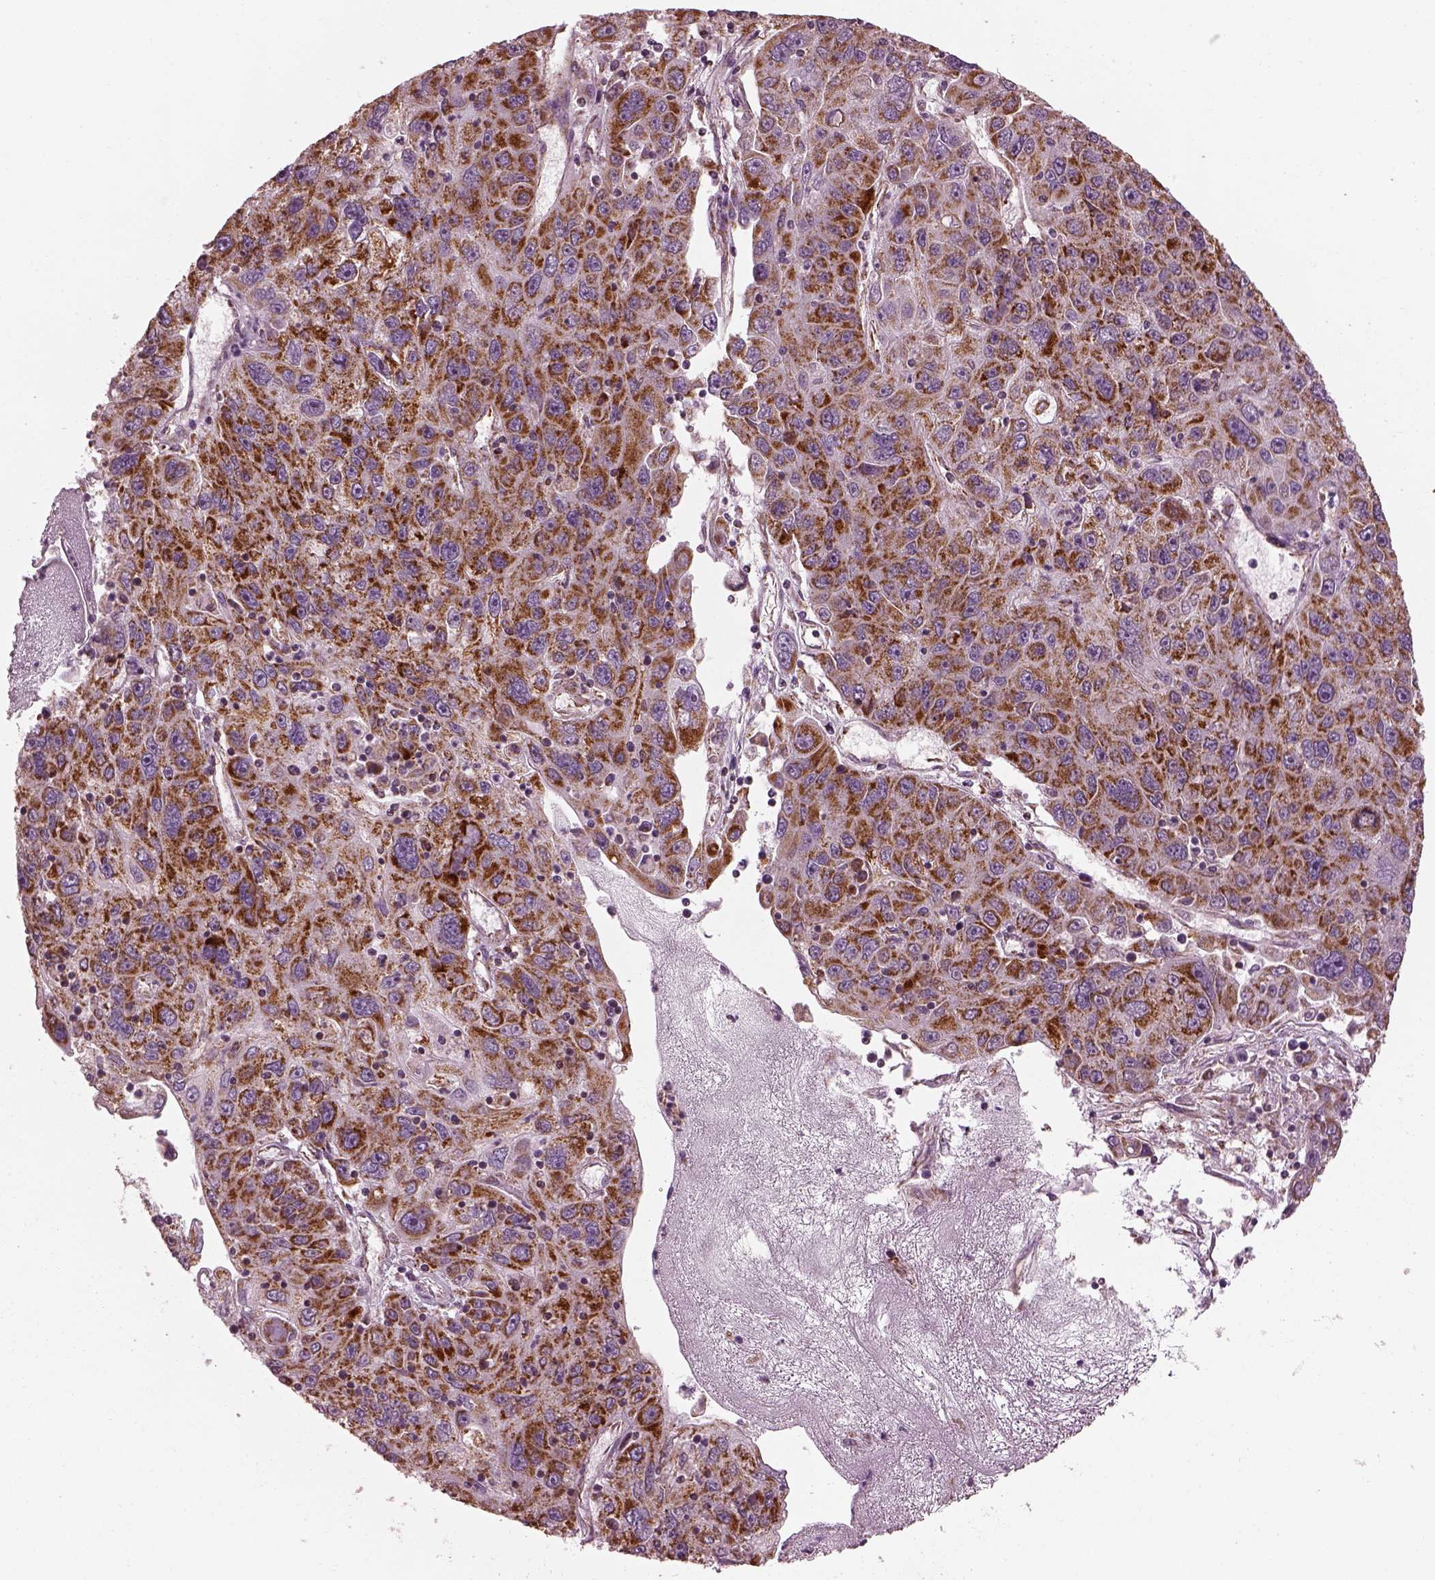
{"staining": {"intensity": "strong", "quantity": ">75%", "location": "cytoplasmic/membranous"}, "tissue": "stomach cancer", "cell_type": "Tumor cells", "image_type": "cancer", "snomed": [{"axis": "morphology", "description": "Adenocarcinoma, NOS"}, {"axis": "topography", "description": "Stomach"}], "caption": "Immunohistochemical staining of adenocarcinoma (stomach) exhibits high levels of strong cytoplasmic/membranous protein staining in approximately >75% of tumor cells.", "gene": "ATP5MF", "patient": {"sex": "male", "age": 56}}